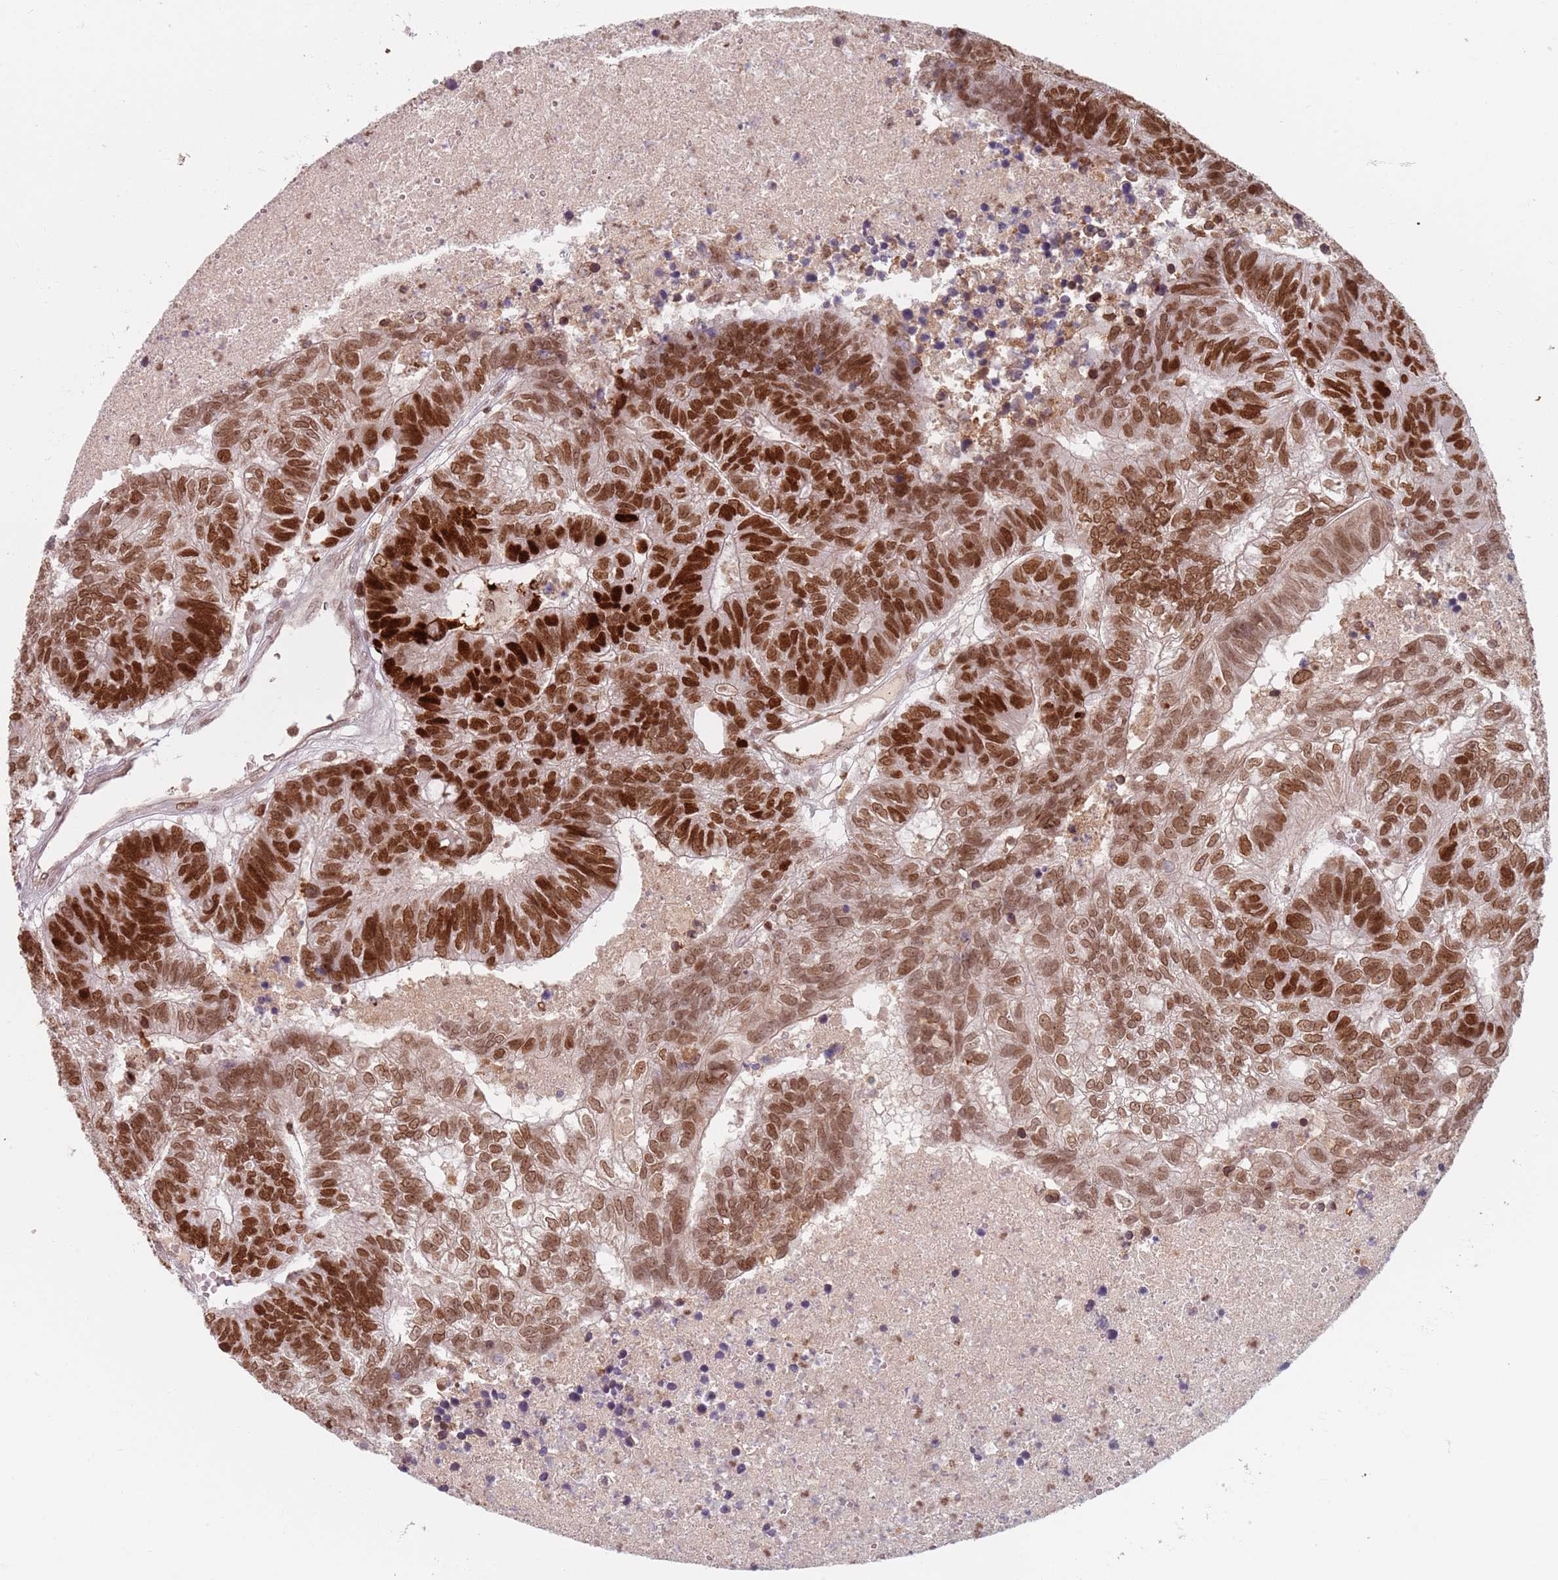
{"staining": {"intensity": "strong", "quantity": ">75%", "location": "nuclear"}, "tissue": "colorectal cancer", "cell_type": "Tumor cells", "image_type": "cancer", "snomed": [{"axis": "morphology", "description": "Adenocarcinoma, NOS"}, {"axis": "topography", "description": "Colon"}], "caption": "High-power microscopy captured an IHC photomicrograph of colorectal adenocarcinoma, revealing strong nuclear staining in approximately >75% of tumor cells.", "gene": "NUP50", "patient": {"sex": "female", "age": 48}}